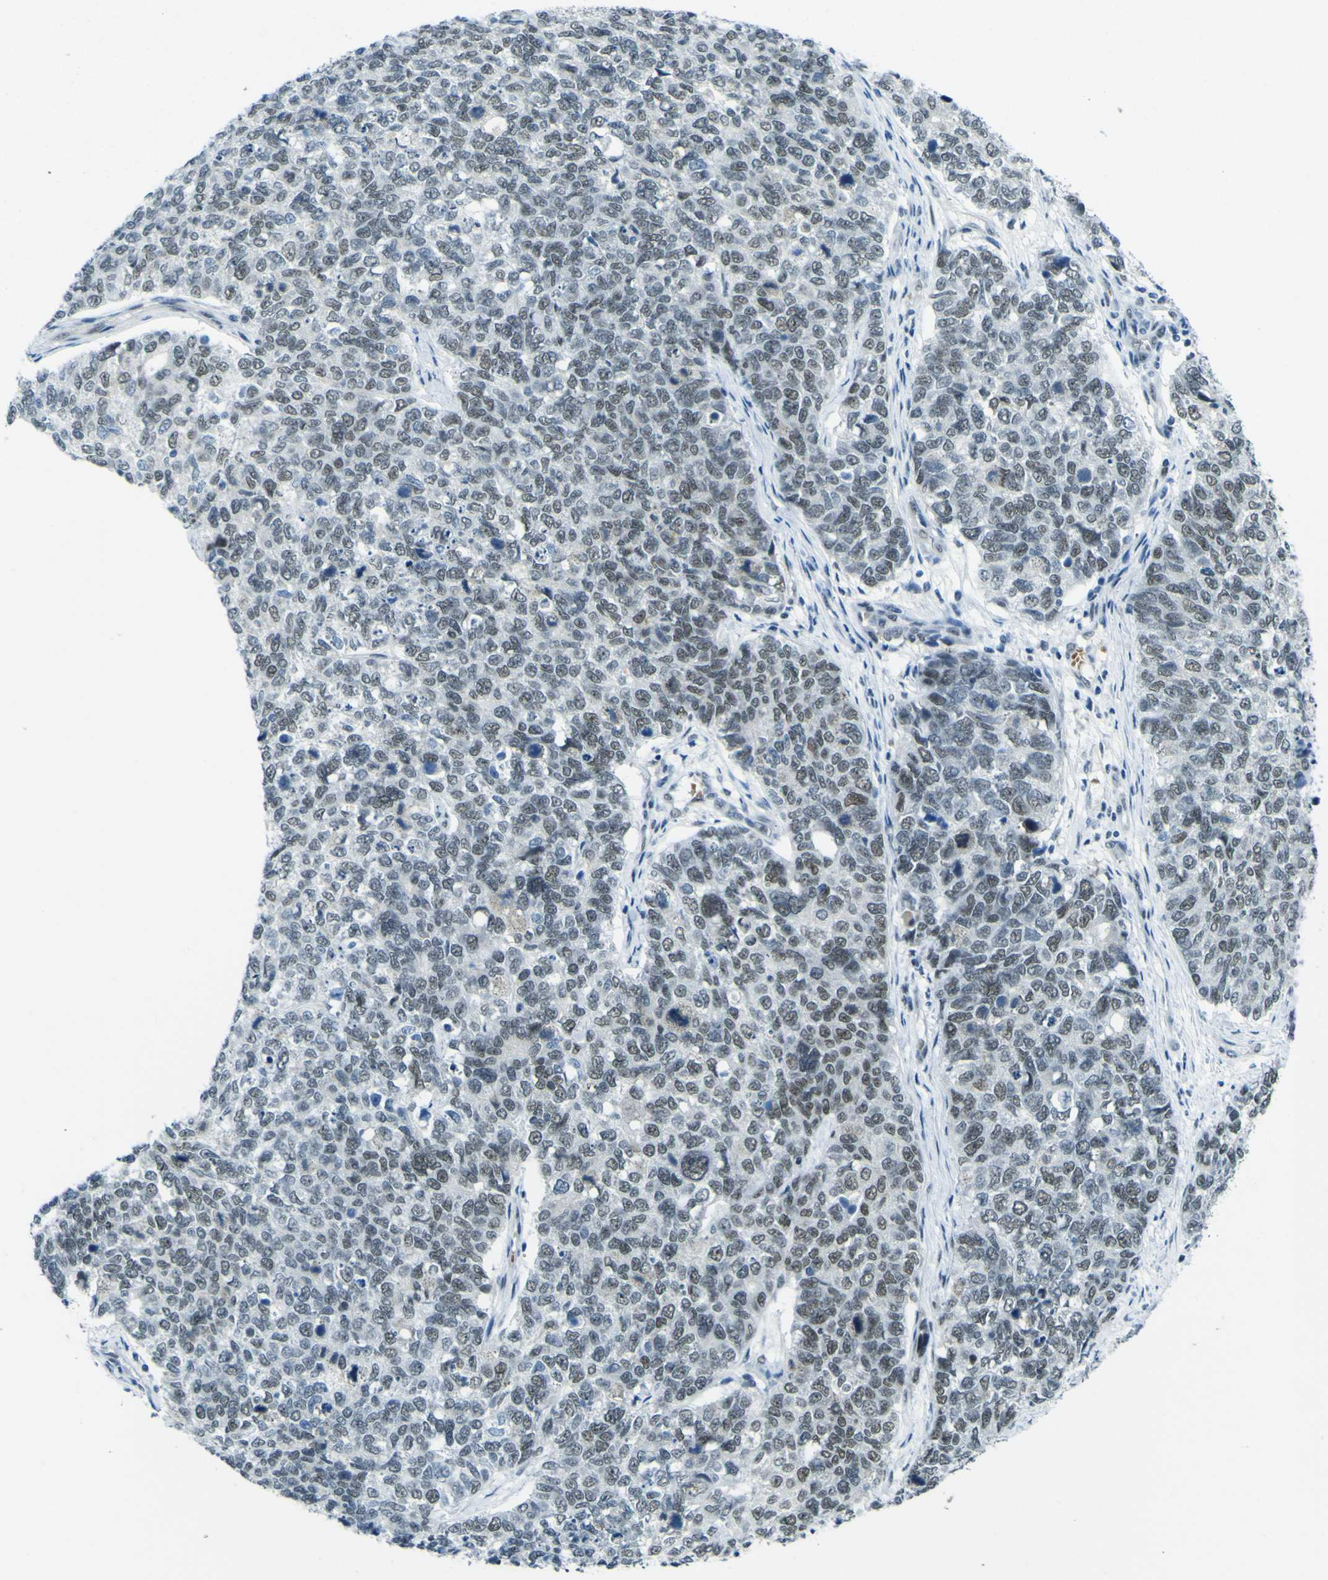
{"staining": {"intensity": "weak", "quantity": "<25%", "location": "nuclear"}, "tissue": "cervical cancer", "cell_type": "Tumor cells", "image_type": "cancer", "snomed": [{"axis": "morphology", "description": "Squamous cell carcinoma, NOS"}, {"axis": "topography", "description": "Cervix"}], "caption": "This micrograph is of cervical squamous cell carcinoma stained with immunohistochemistry (IHC) to label a protein in brown with the nuclei are counter-stained blue. There is no staining in tumor cells.", "gene": "CEBPG", "patient": {"sex": "female", "age": 63}}